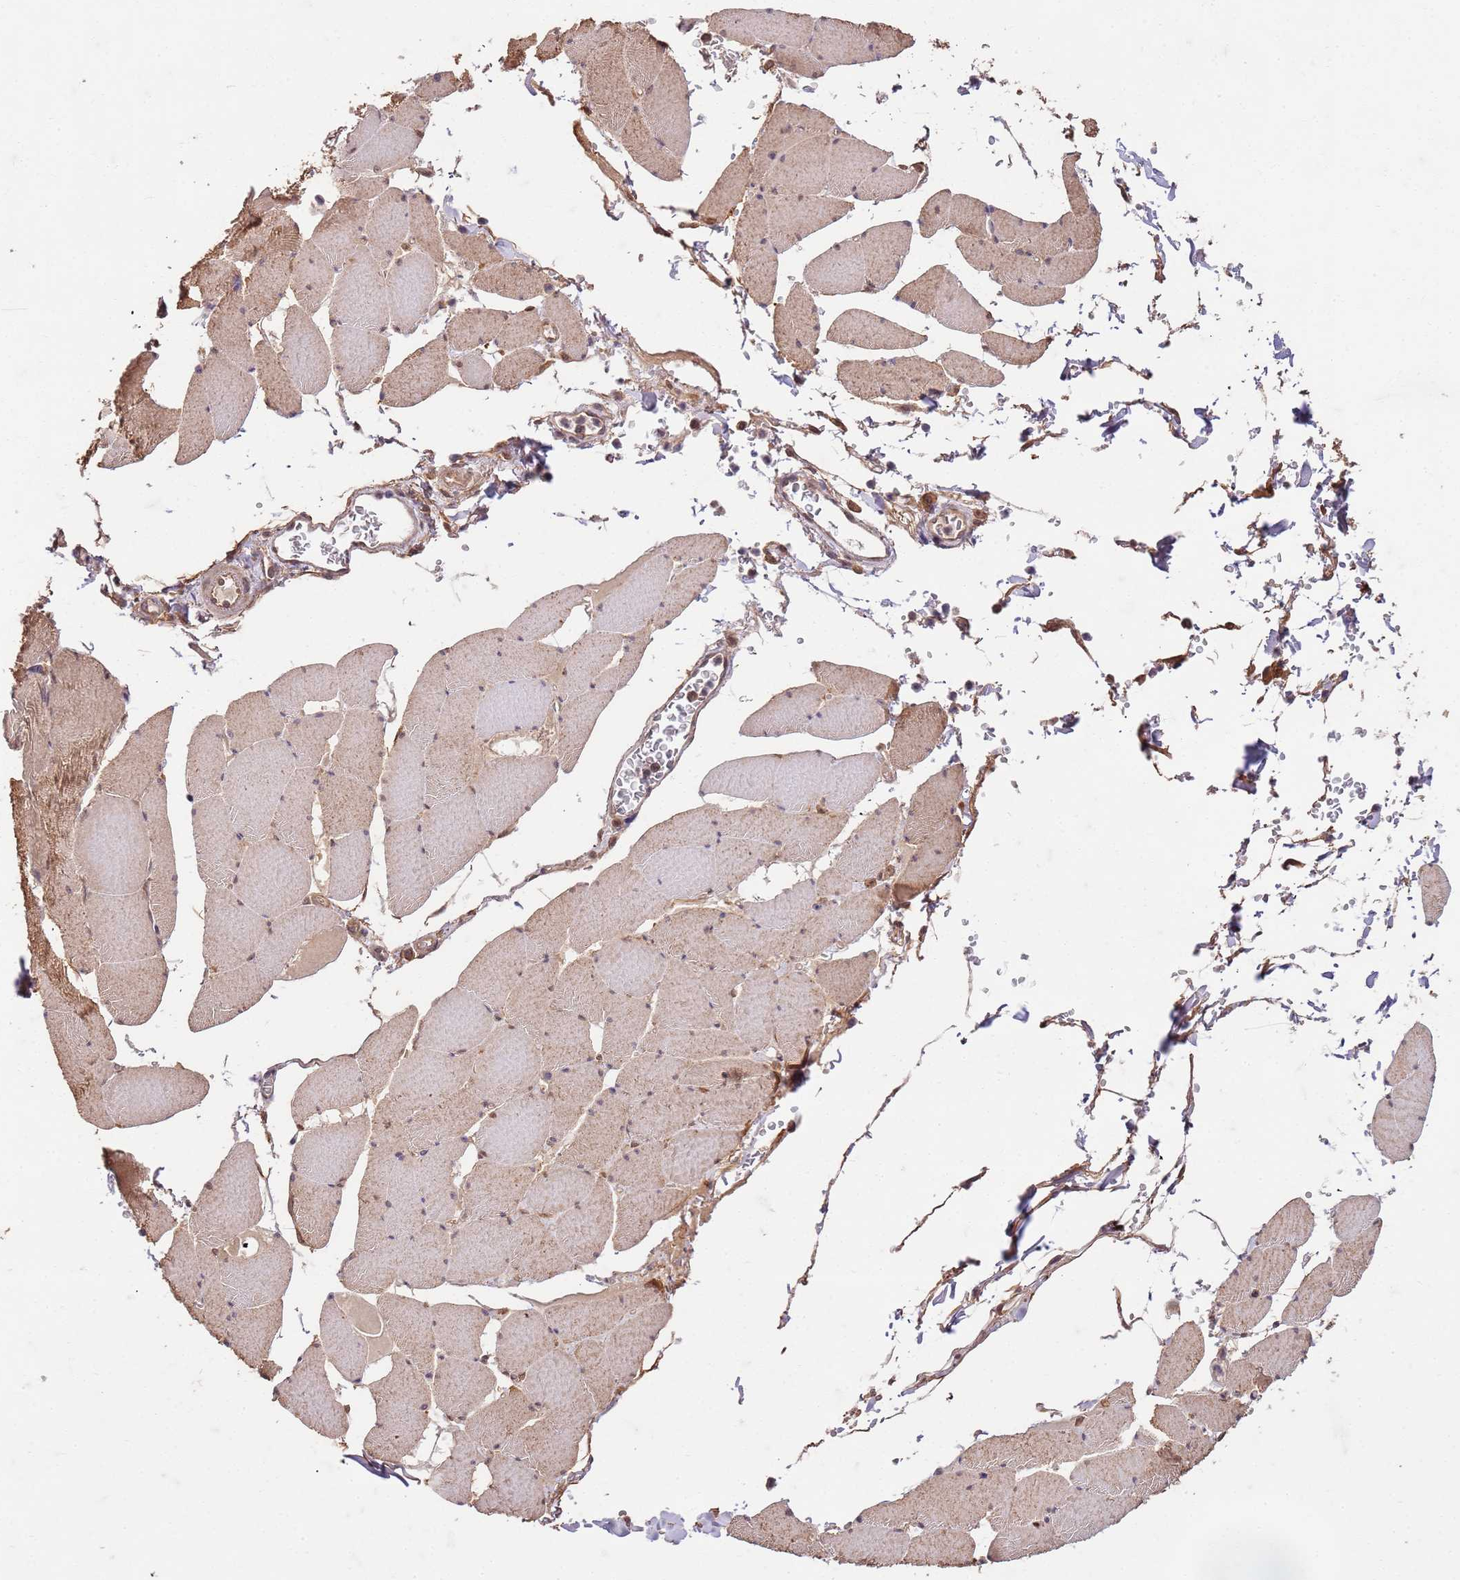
{"staining": {"intensity": "weak", "quantity": "25%-75%", "location": "cytoplasmic/membranous,nuclear"}, "tissue": "skeletal muscle", "cell_type": "Myocytes", "image_type": "normal", "snomed": [{"axis": "morphology", "description": "Normal tissue, NOS"}, {"axis": "topography", "description": "Skeletal muscle"}, {"axis": "topography", "description": "Head-Neck"}], "caption": "Protein staining of normal skeletal muscle reveals weak cytoplasmic/membranous,nuclear expression in approximately 25%-75% of myocytes. The staining was performed using DAB (3,3'-diaminobenzidine), with brown indicating positive protein expression. Nuclei are stained blue with hematoxylin.", "gene": "UBE3A", "patient": {"sex": "male", "age": 66}}